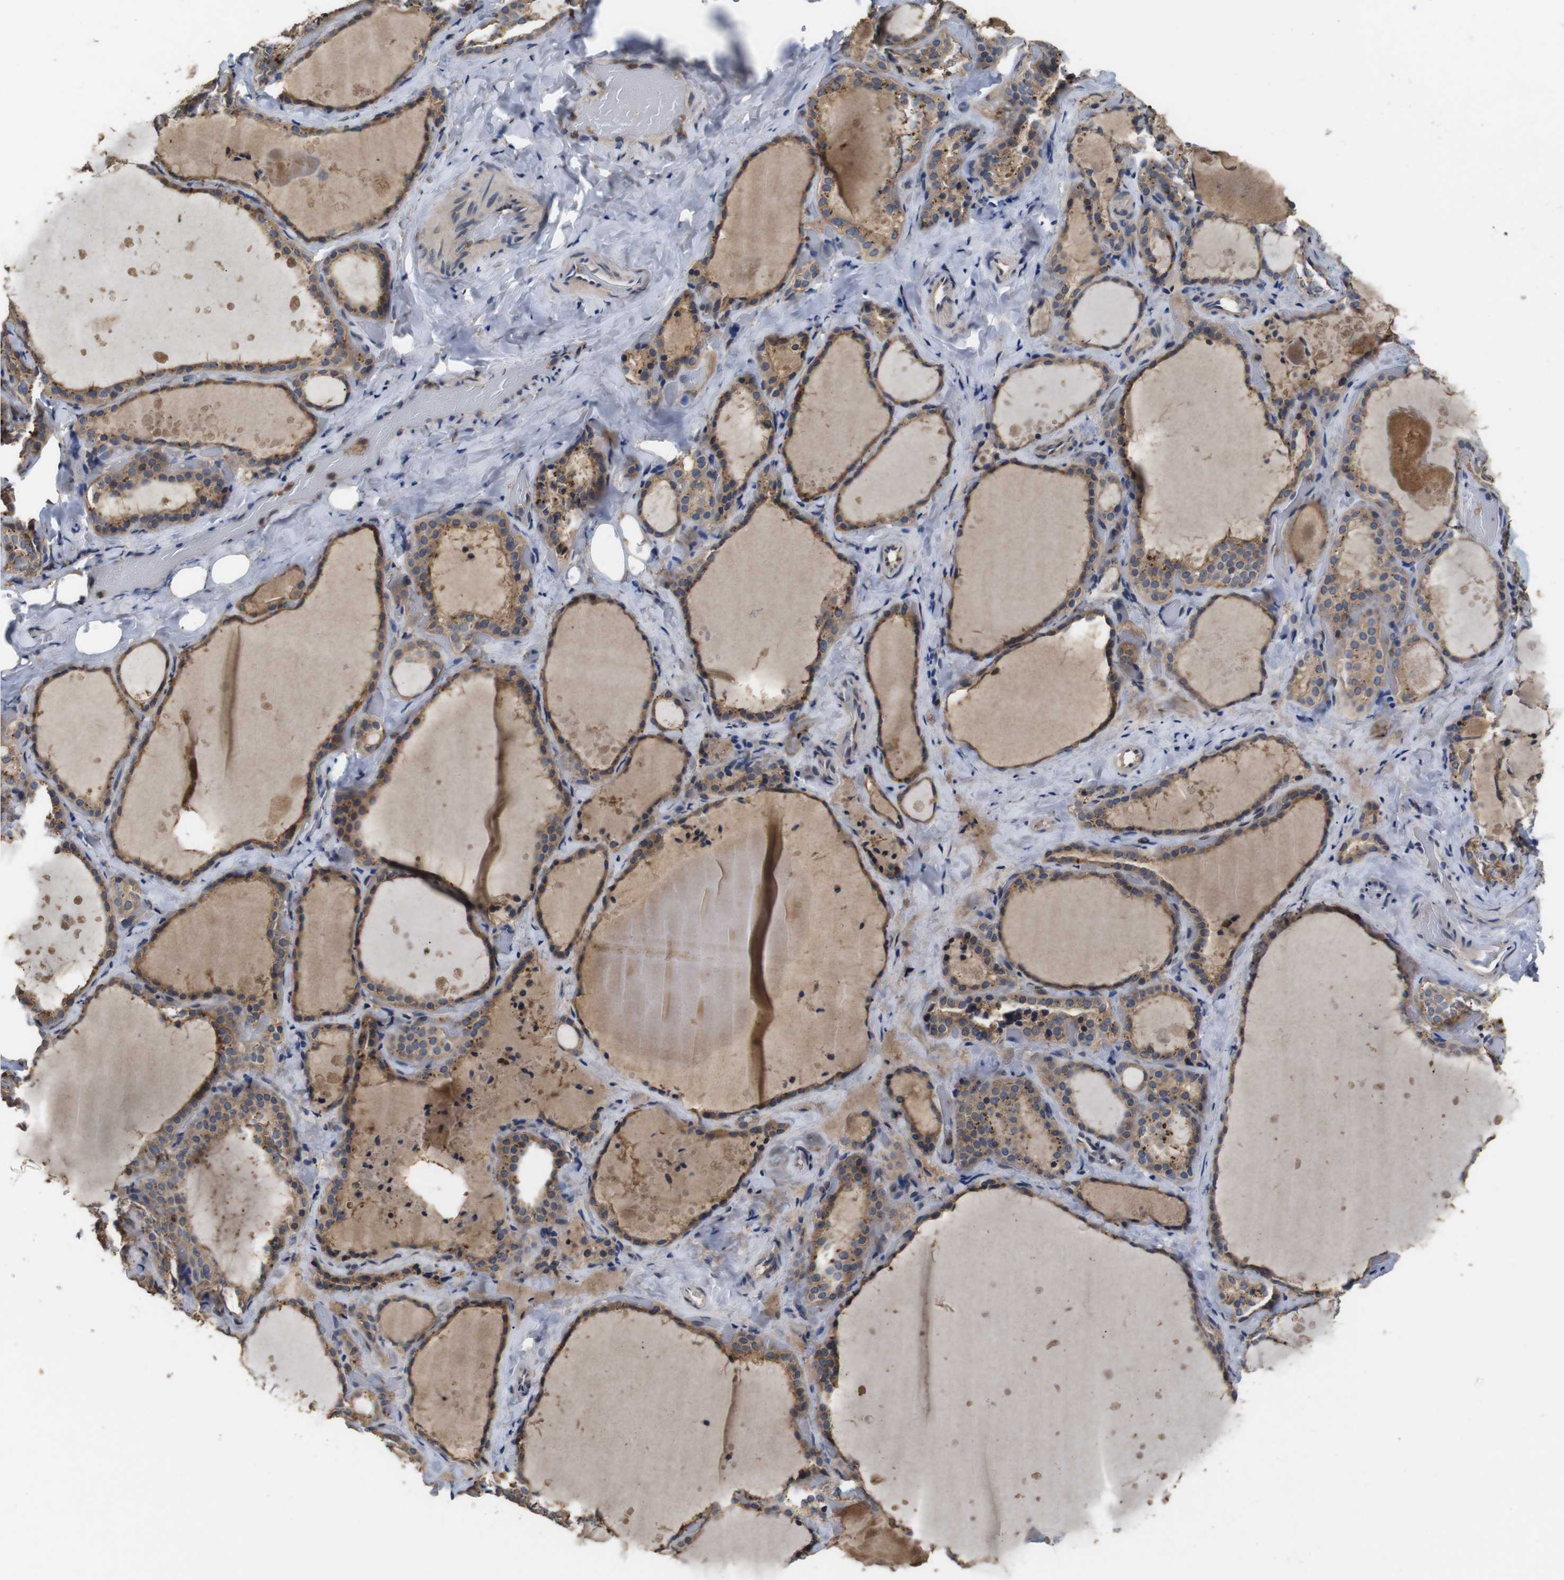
{"staining": {"intensity": "moderate", "quantity": ">75%", "location": "cytoplasmic/membranous"}, "tissue": "thyroid gland", "cell_type": "Glandular cells", "image_type": "normal", "snomed": [{"axis": "morphology", "description": "Normal tissue, NOS"}, {"axis": "topography", "description": "Thyroid gland"}], "caption": "Glandular cells demonstrate medium levels of moderate cytoplasmic/membranous positivity in about >75% of cells in normal human thyroid gland.", "gene": "ARHGAP24", "patient": {"sex": "female", "age": 44}}